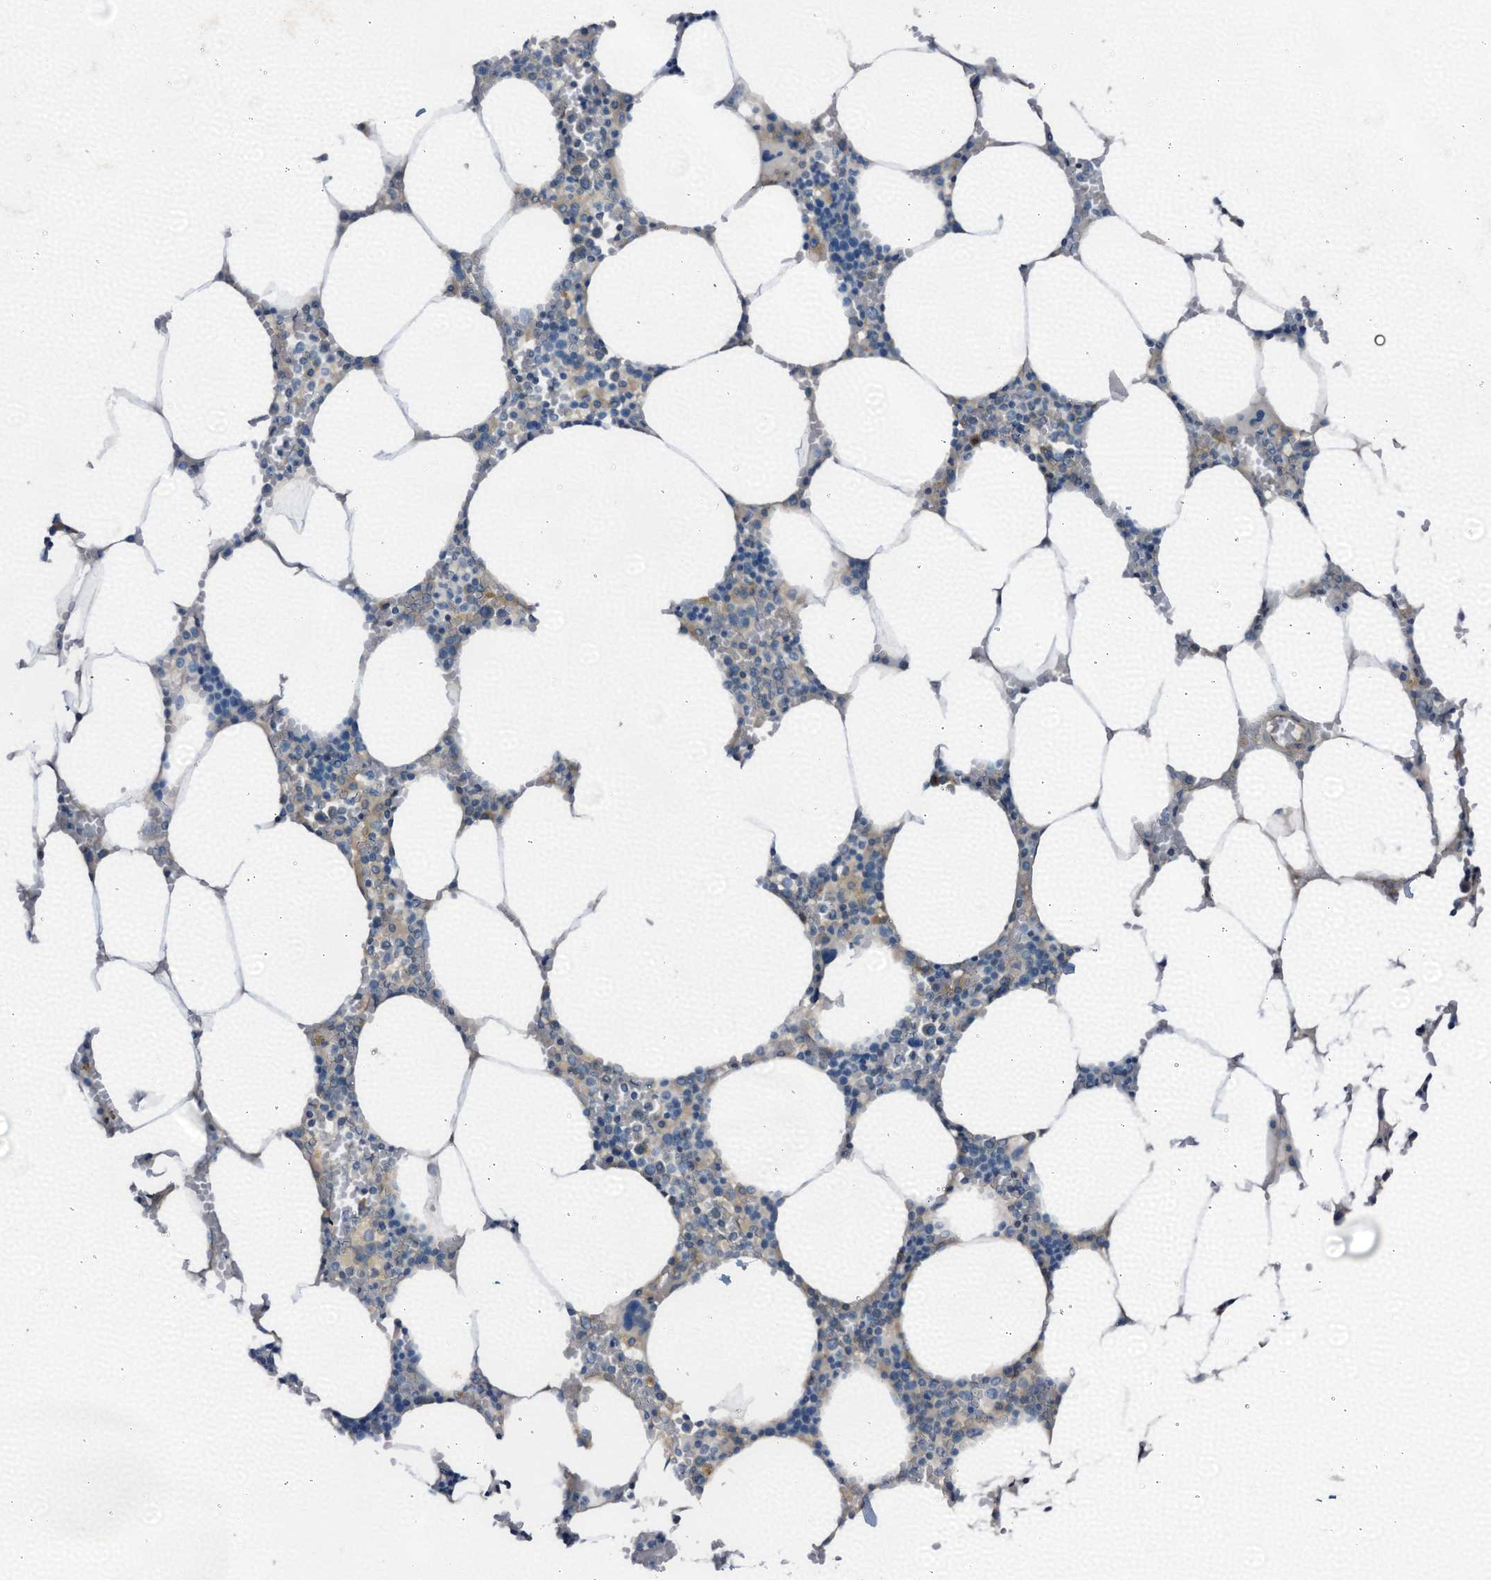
{"staining": {"intensity": "moderate", "quantity": "<25%", "location": "cytoplasmic/membranous"}, "tissue": "bone marrow", "cell_type": "Hematopoietic cells", "image_type": "normal", "snomed": [{"axis": "morphology", "description": "Normal tissue, NOS"}, {"axis": "topography", "description": "Bone marrow"}], "caption": "A micrograph showing moderate cytoplasmic/membranous staining in about <25% of hematopoietic cells in normal bone marrow, as visualized by brown immunohistochemical staining.", "gene": "STARD13", "patient": {"sex": "male", "age": 70}}